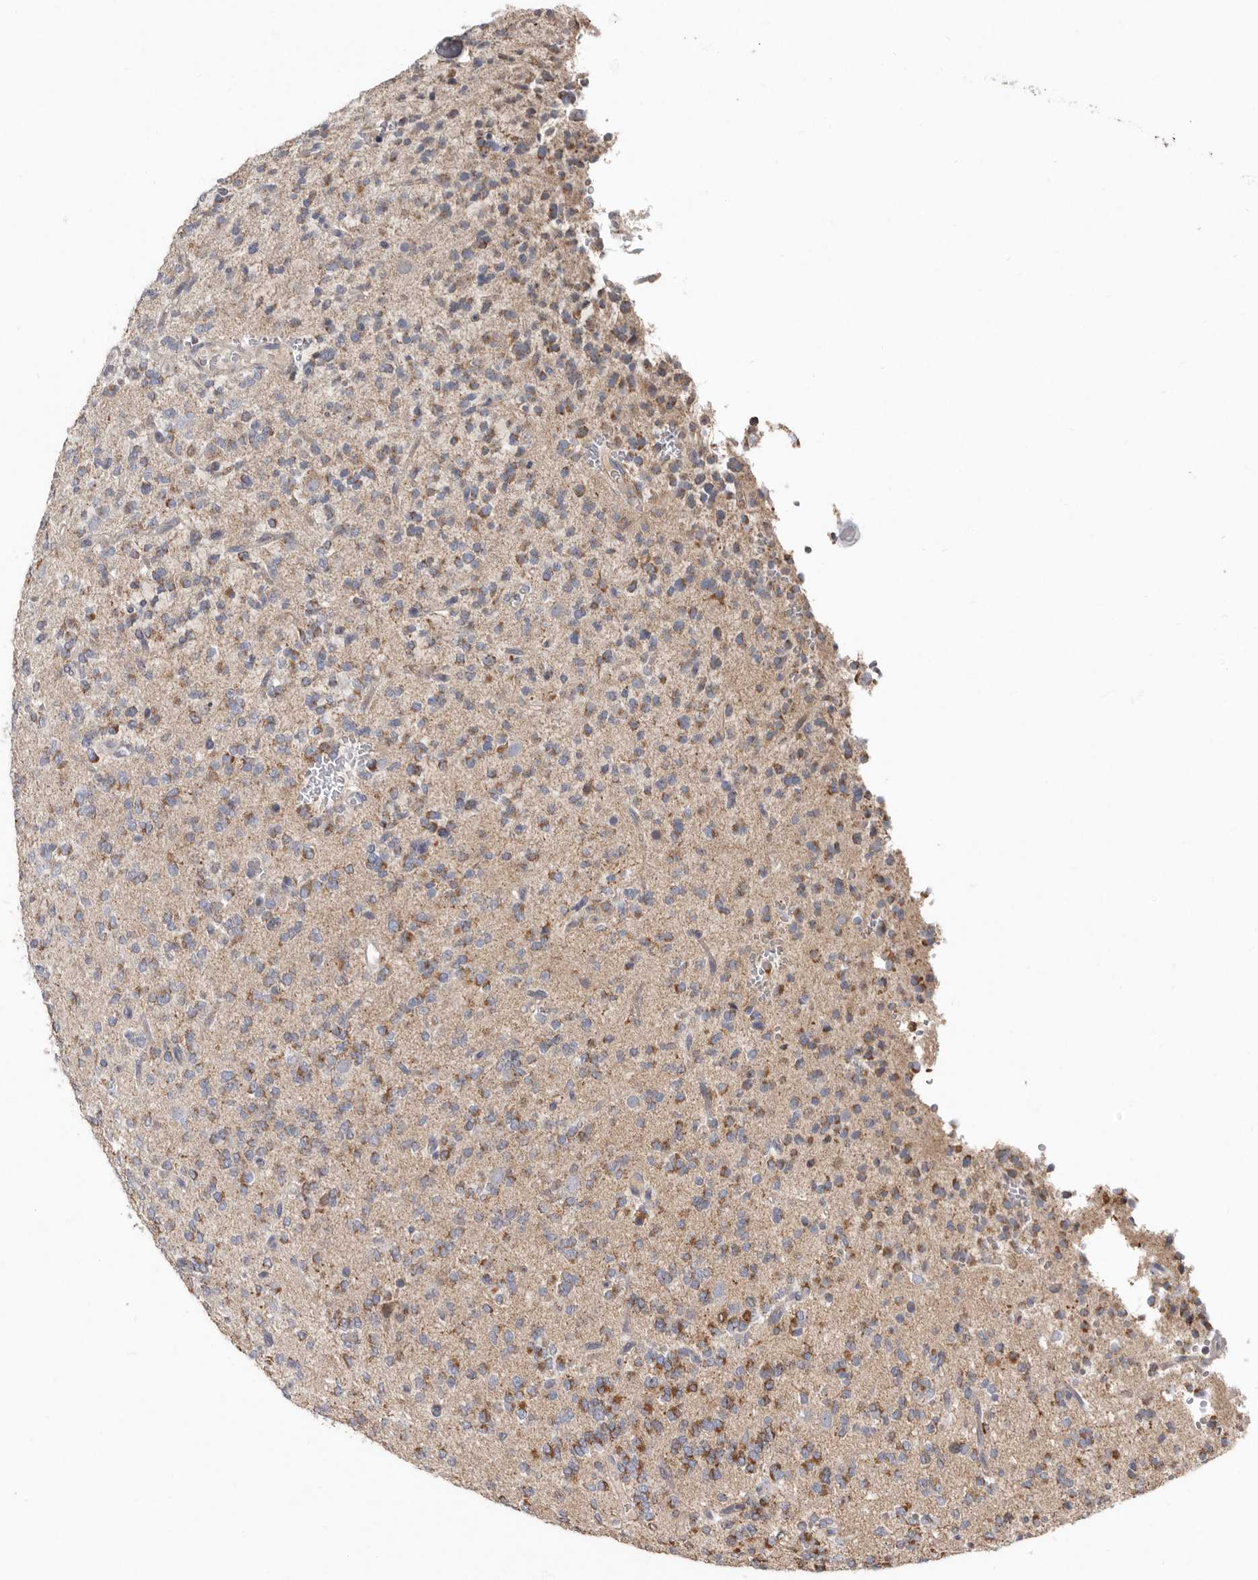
{"staining": {"intensity": "strong", "quantity": "25%-75%", "location": "cytoplasmic/membranous"}, "tissue": "glioma", "cell_type": "Tumor cells", "image_type": "cancer", "snomed": [{"axis": "morphology", "description": "Glioma, malignant, Low grade"}, {"axis": "topography", "description": "Brain"}], "caption": "IHC of glioma shows high levels of strong cytoplasmic/membranous positivity in approximately 25%-75% of tumor cells.", "gene": "KIF26B", "patient": {"sex": "male", "age": 38}}